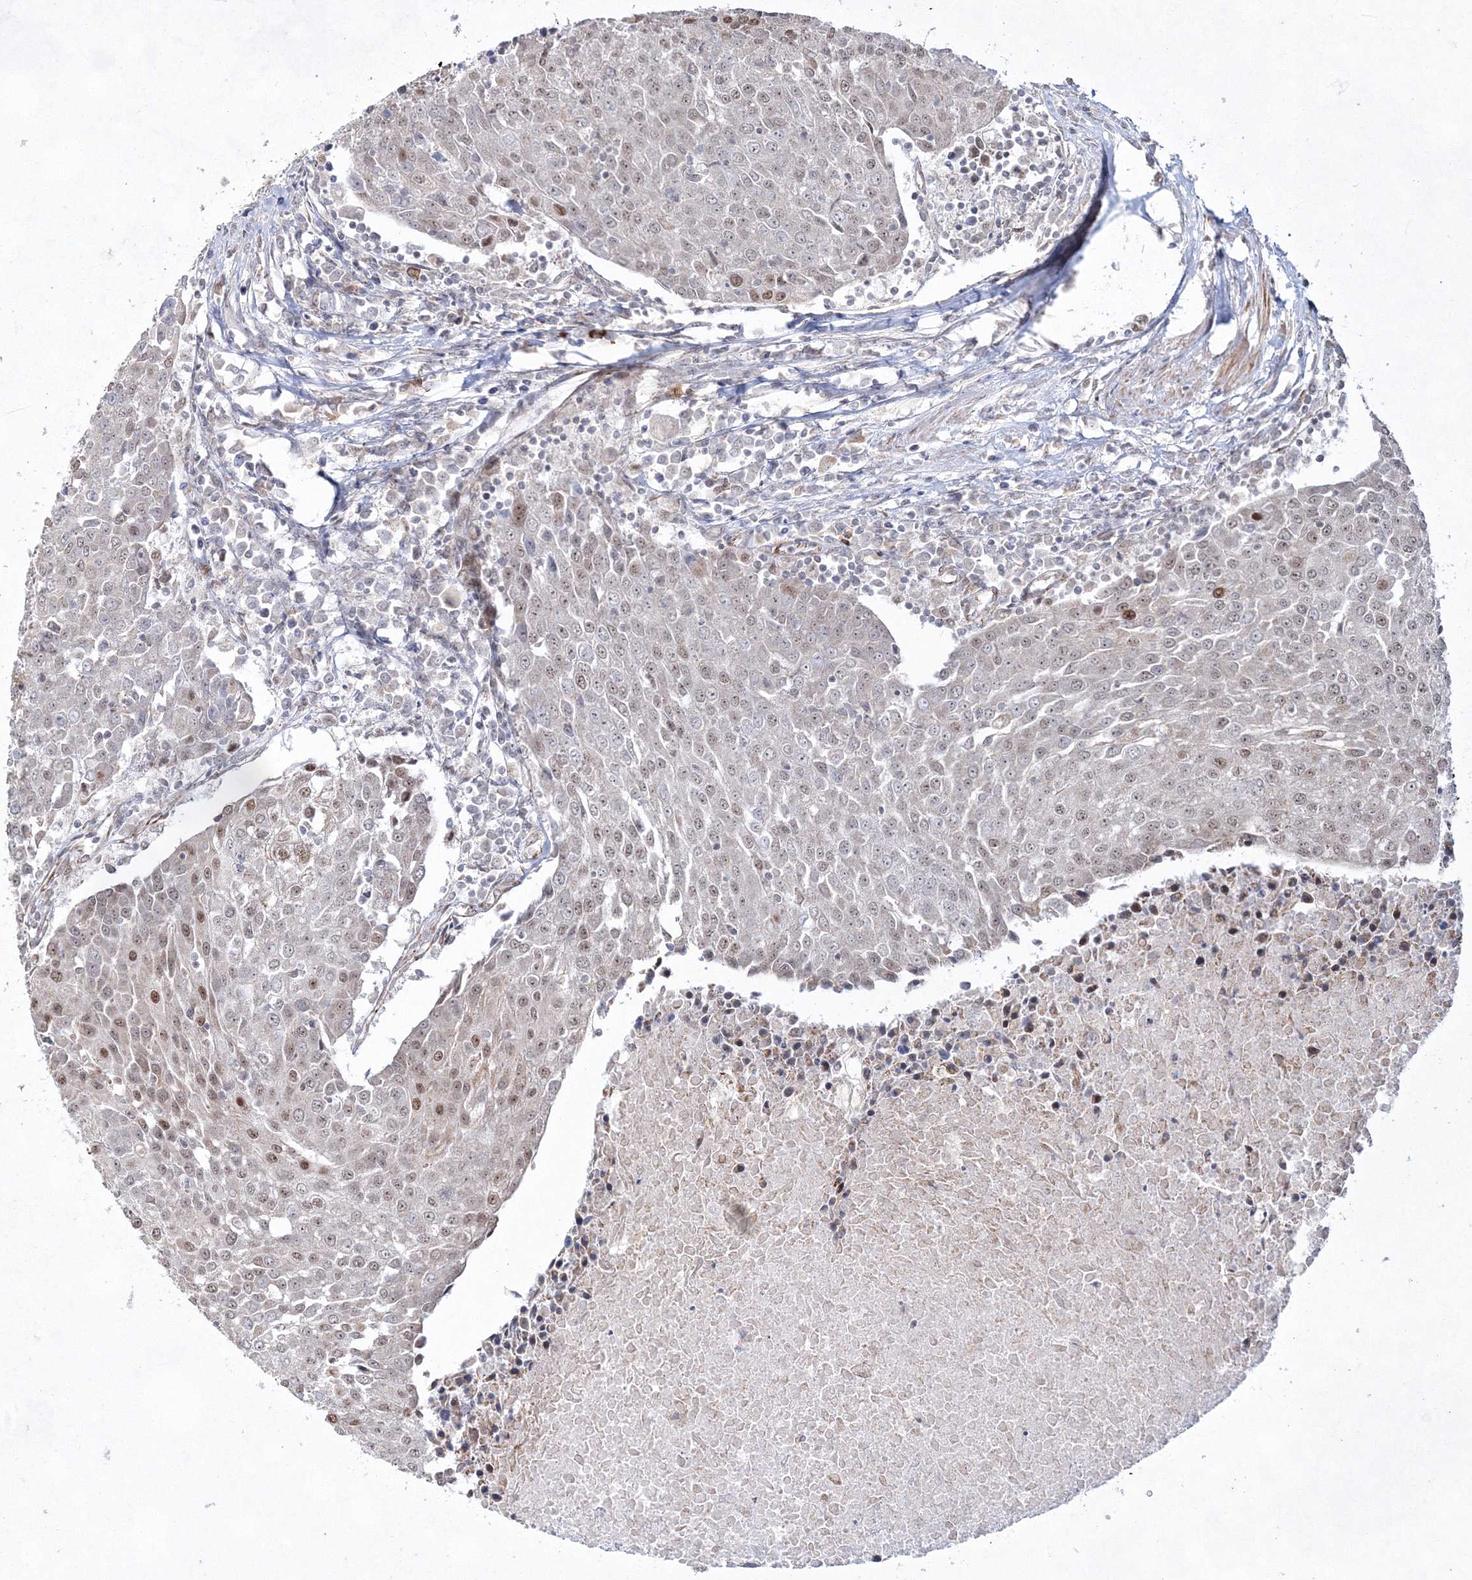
{"staining": {"intensity": "moderate", "quantity": "<25%", "location": "nuclear"}, "tissue": "urothelial cancer", "cell_type": "Tumor cells", "image_type": "cancer", "snomed": [{"axis": "morphology", "description": "Urothelial carcinoma, High grade"}, {"axis": "topography", "description": "Urinary bladder"}], "caption": "There is low levels of moderate nuclear expression in tumor cells of high-grade urothelial carcinoma, as demonstrated by immunohistochemical staining (brown color).", "gene": "SNIP1", "patient": {"sex": "female", "age": 85}}